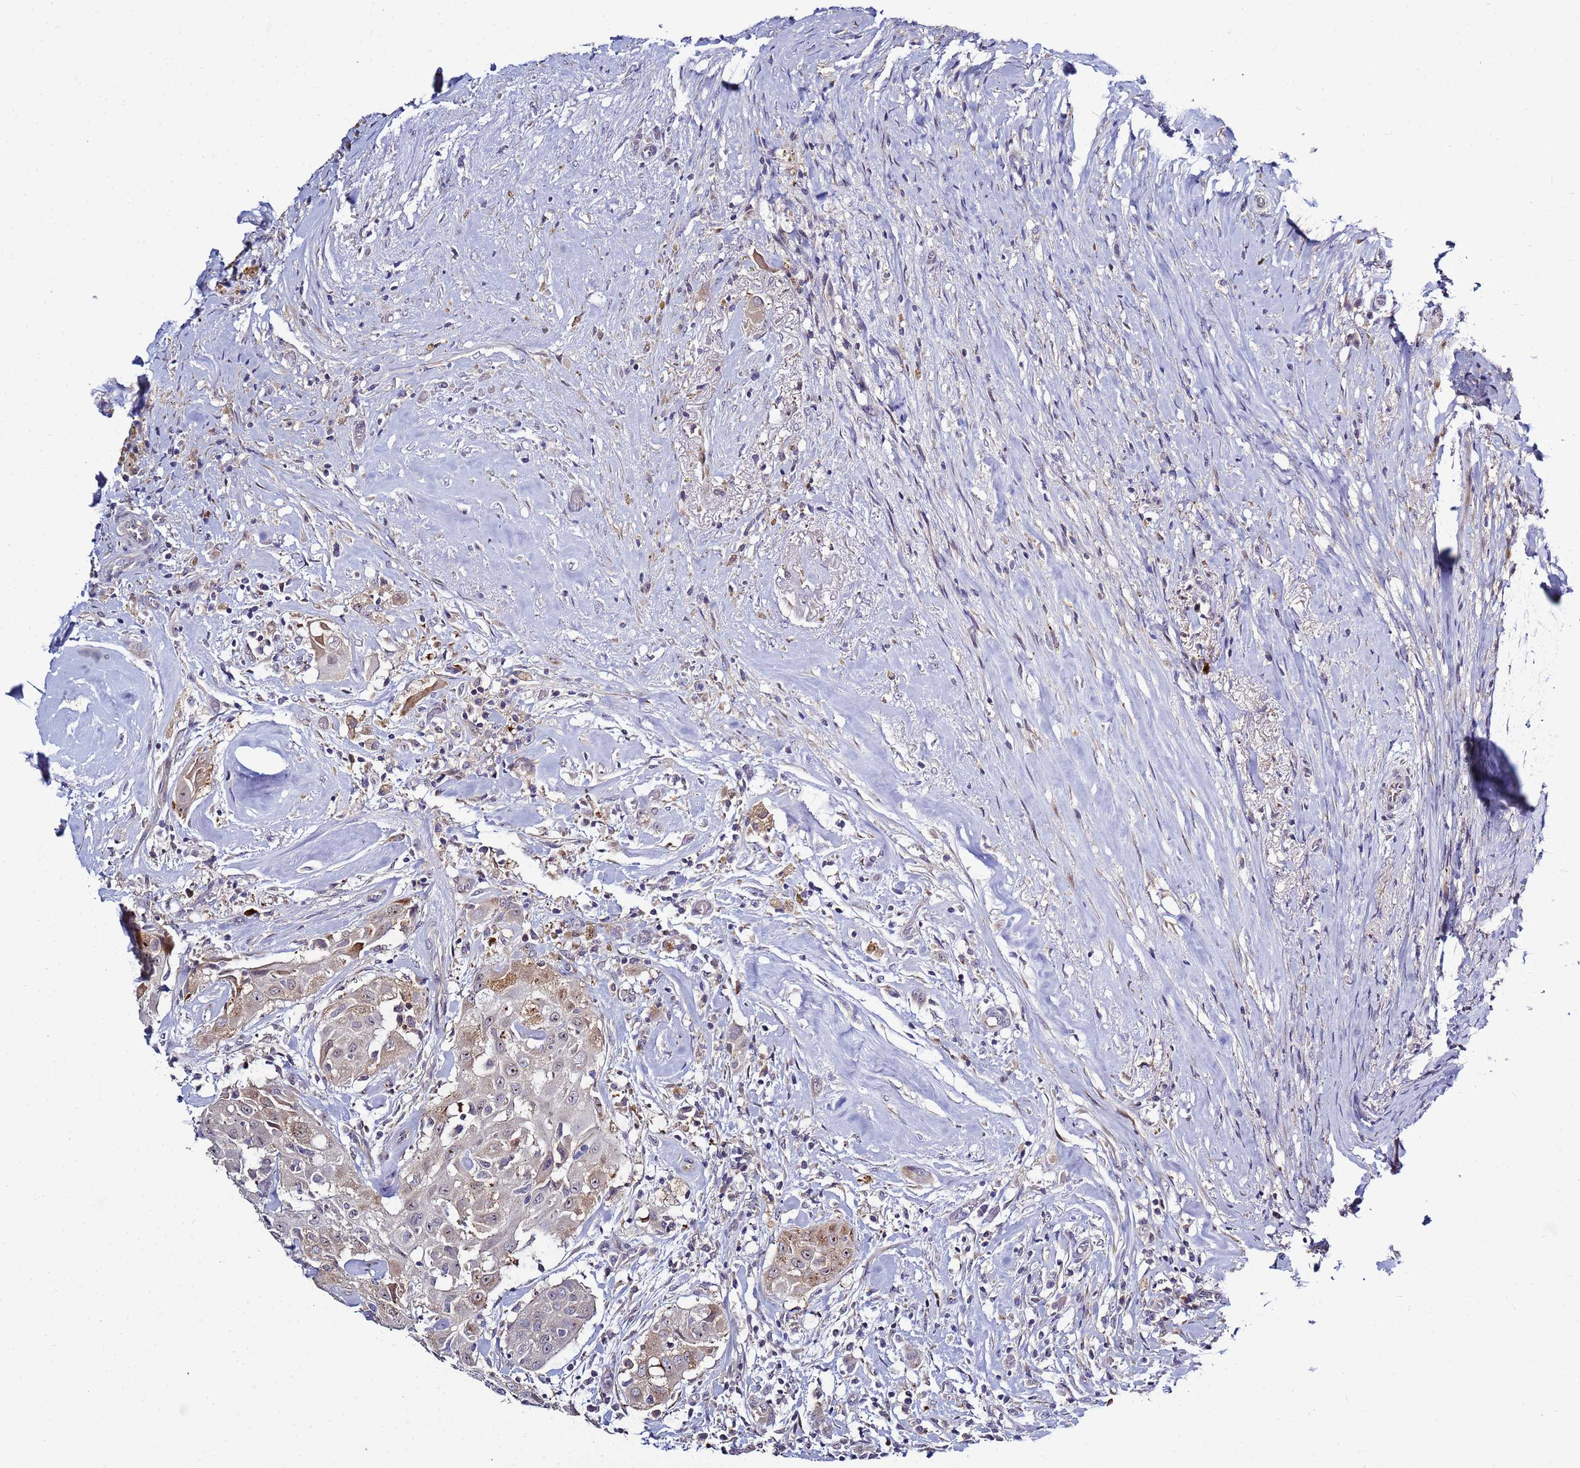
{"staining": {"intensity": "weak", "quantity": "25%-75%", "location": "cytoplasmic/membranous,nuclear"}, "tissue": "thyroid cancer", "cell_type": "Tumor cells", "image_type": "cancer", "snomed": [{"axis": "morphology", "description": "Papillary adenocarcinoma, NOS"}, {"axis": "topography", "description": "Thyroid gland"}], "caption": "The immunohistochemical stain labels weak cytoplasmic/membranous and nuclear positivity in tumor cells of papillary adenocarcinoma (thyroid) tissue. Immunohistochemistry stains the protein in brown and the nuclei are stained blue.", "gene": "NOL8", "patient": {"sex": "female", "age": 59}}